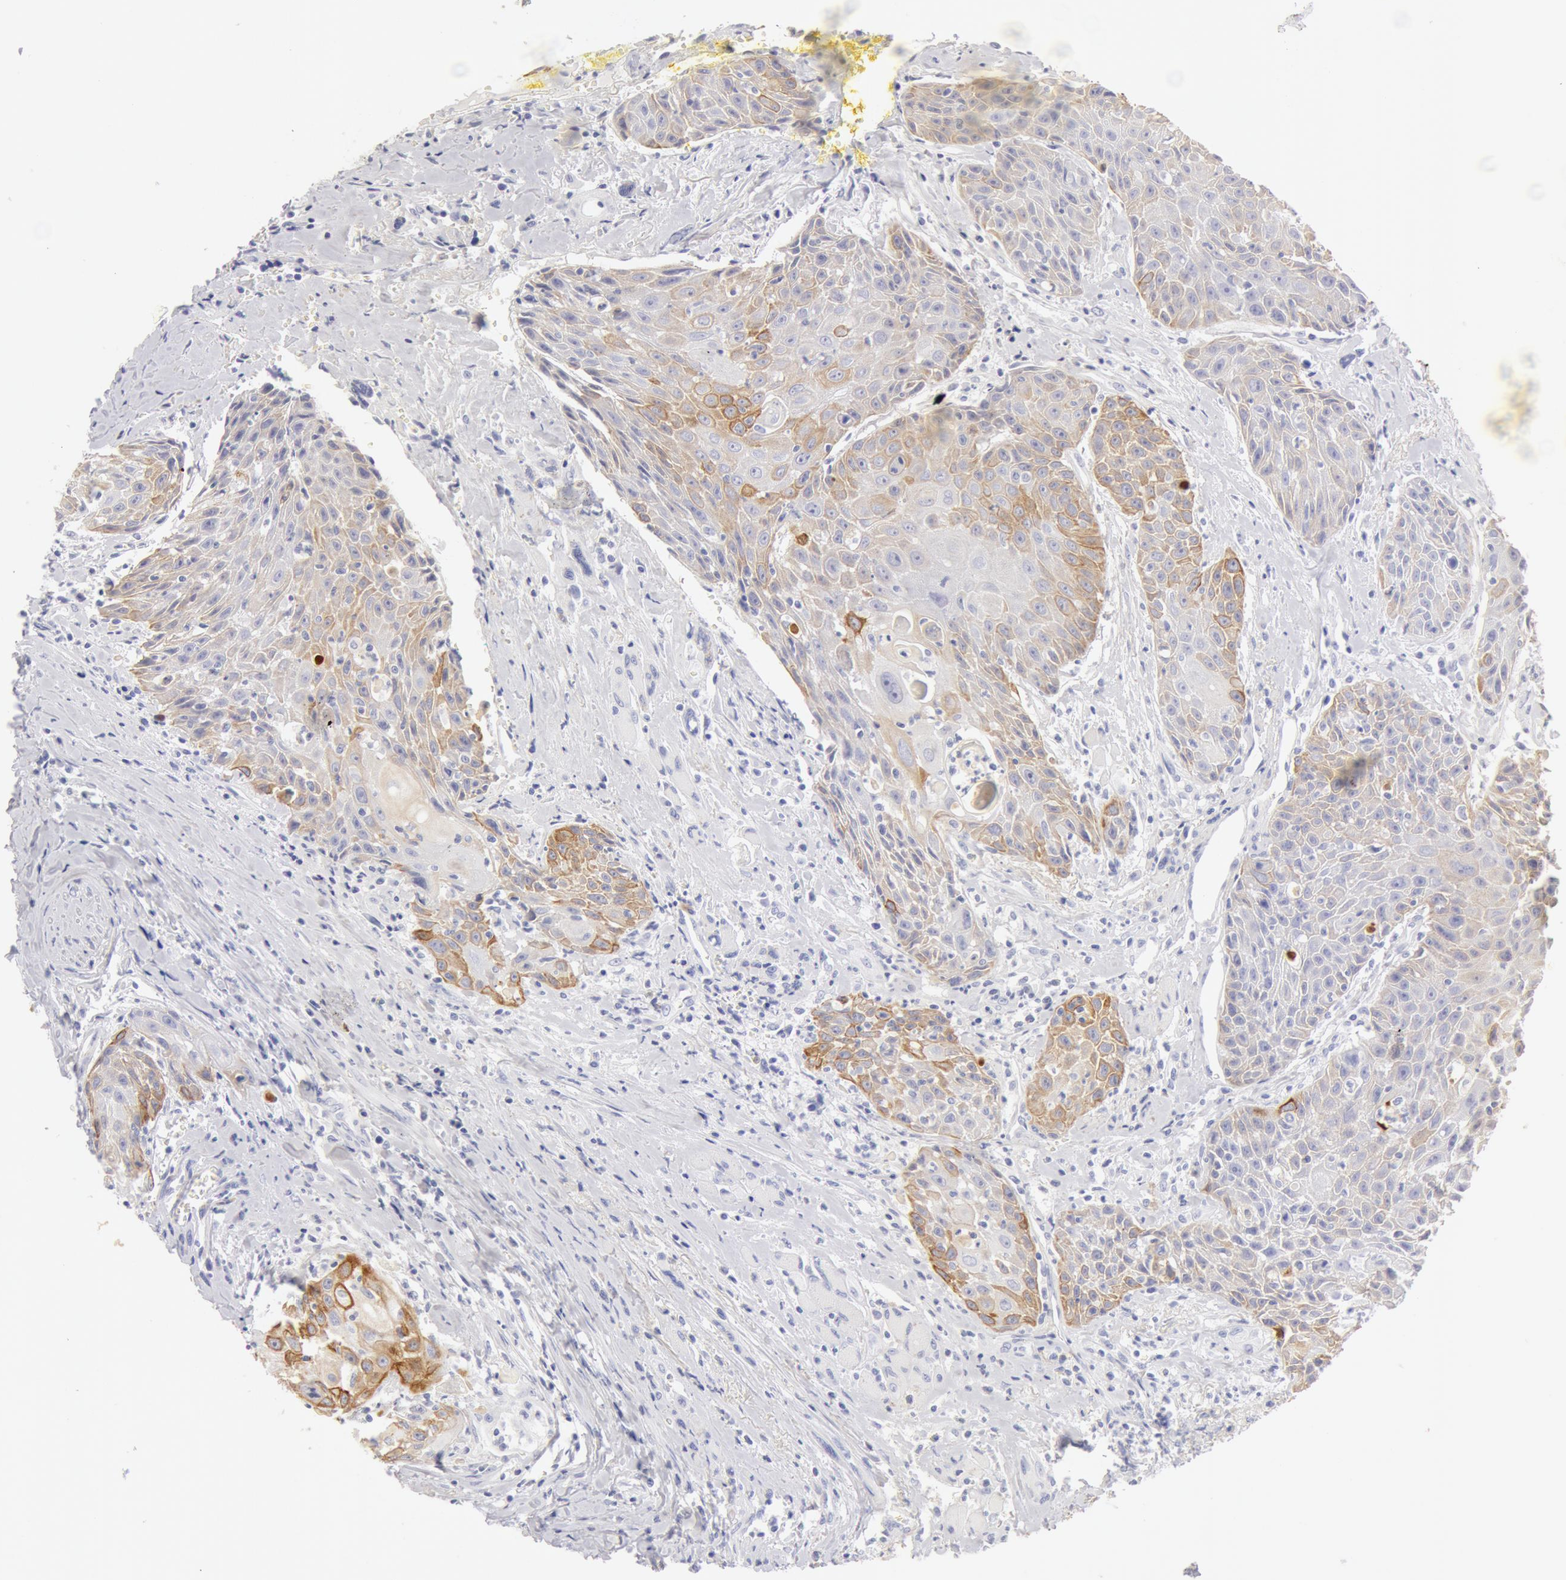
{"staining": {"intensity": "weak", "quantity": "<25%", "location": "cytoplasmic/membranous"}, "tissue": "head and neck cancer", "cell_type": "Tumor cells", "image_type": "cancer", "snomed": [{"axis": "morphology", "description": "Squamous cell carcinoma, NOS"}, {"axis": "topography", "description": "Oral tissue"}, {"axis": "topography", "description": "Head-Neck"}], "caption": "Immunohistochemistry (IHC) micrograph of neoplastic tissue: human head and neck cancer (squamous cell carcinoma) stained with DAB (3,3'-diaminobenzidine) reveals no significant protein positivity in tumor cells.", "gene": "KRT8", "patient": {"sex": "female", "age": 82}}